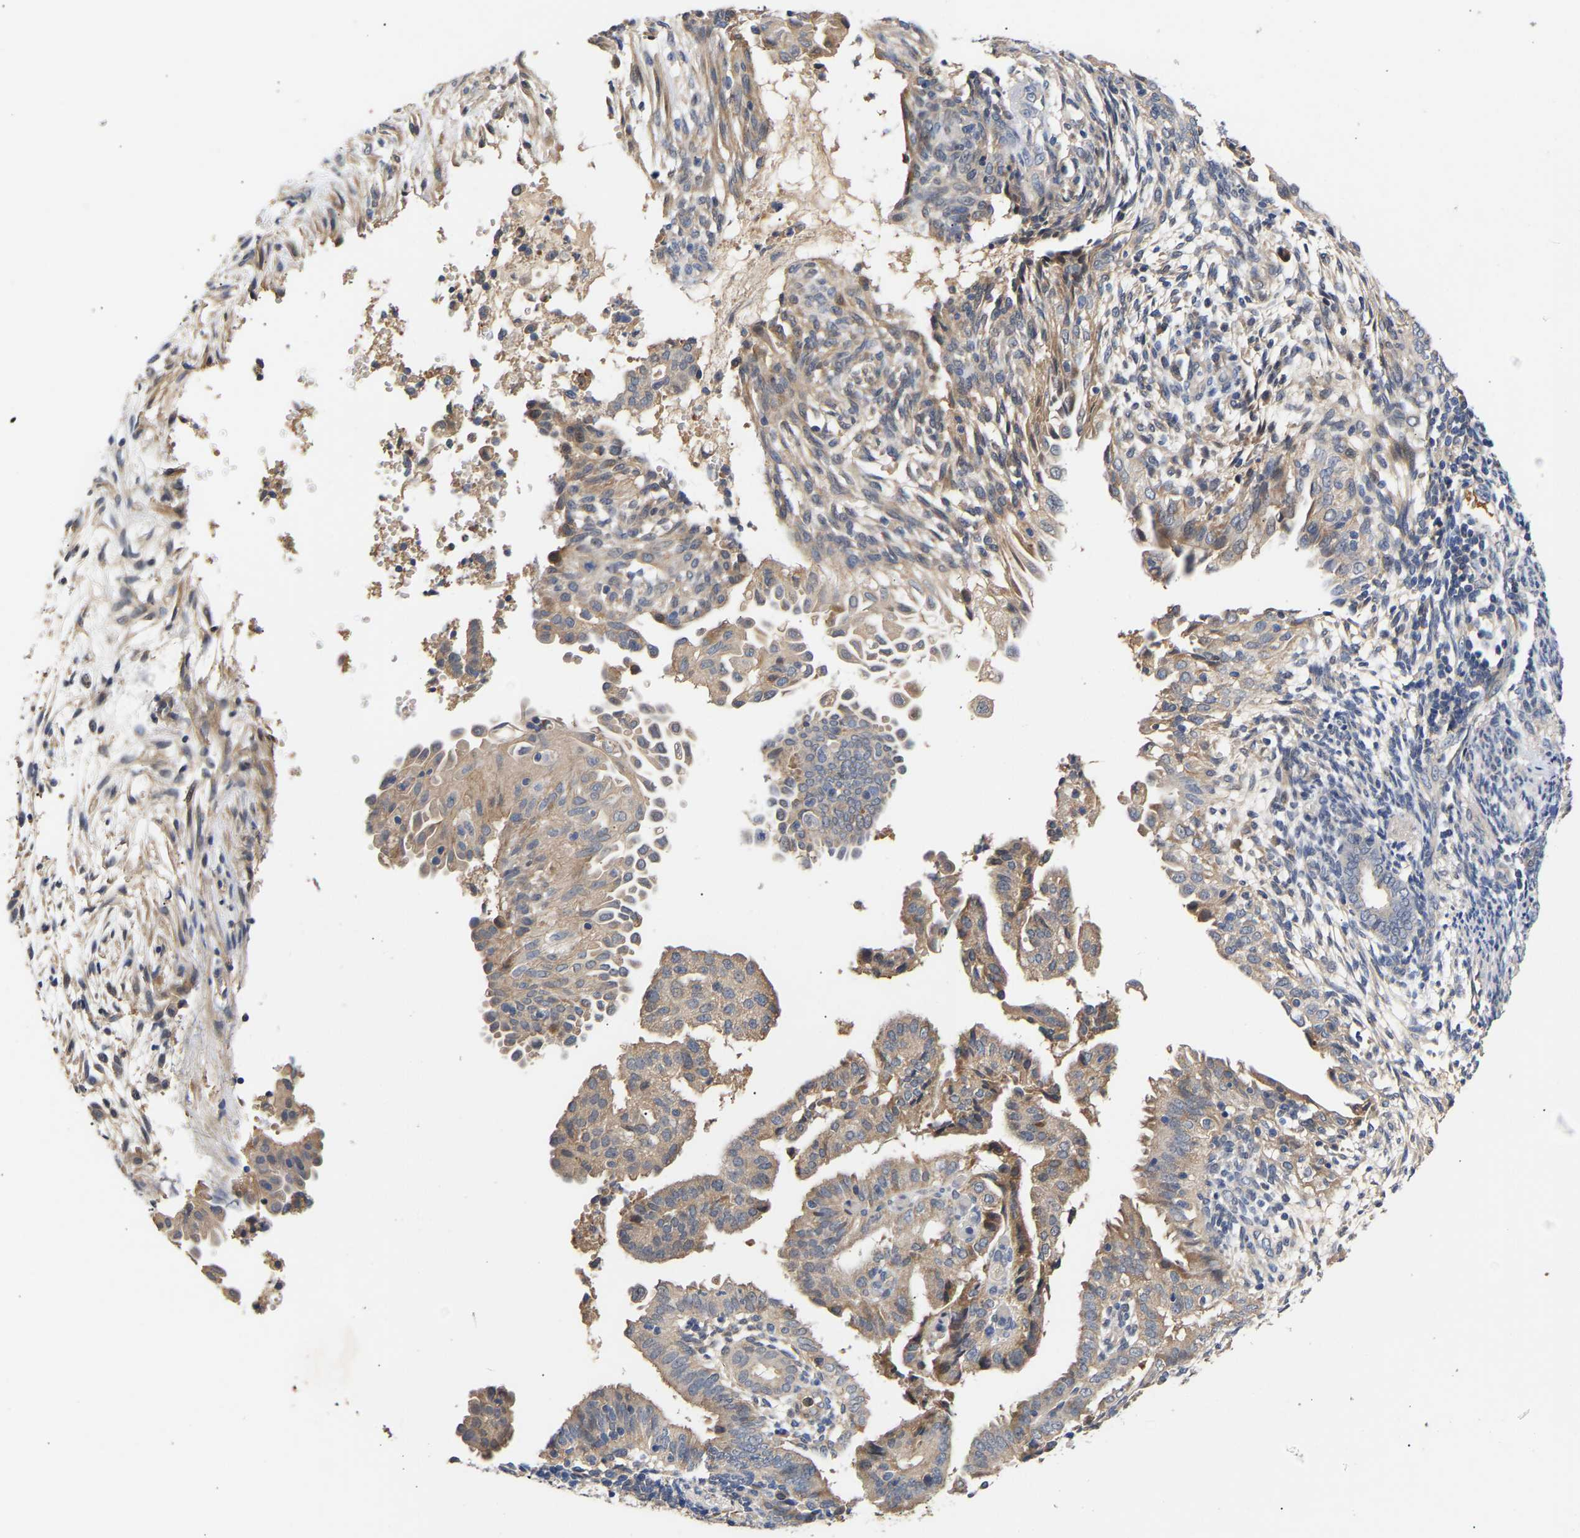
{"staining": {"intensity": "weak", "quantity": "<25%", "location": "cytoplasmic/membranous"}, "tissue": "endometrial cancer", "cell_type": "Tumor cells", "image_type": "cancer", "snomed": [{"axis": "morphology", "description": "Adenocarcinoma, NOS"}, {"axis": "topography", "description": "Endometrium"}], "caption": "Immunohistochemical staining of human adenocarcinoma (endometrial) shows no significant expression in tumor cells.", "gene": "KASH5", "patient": {"sex": "female", "age": 58}}